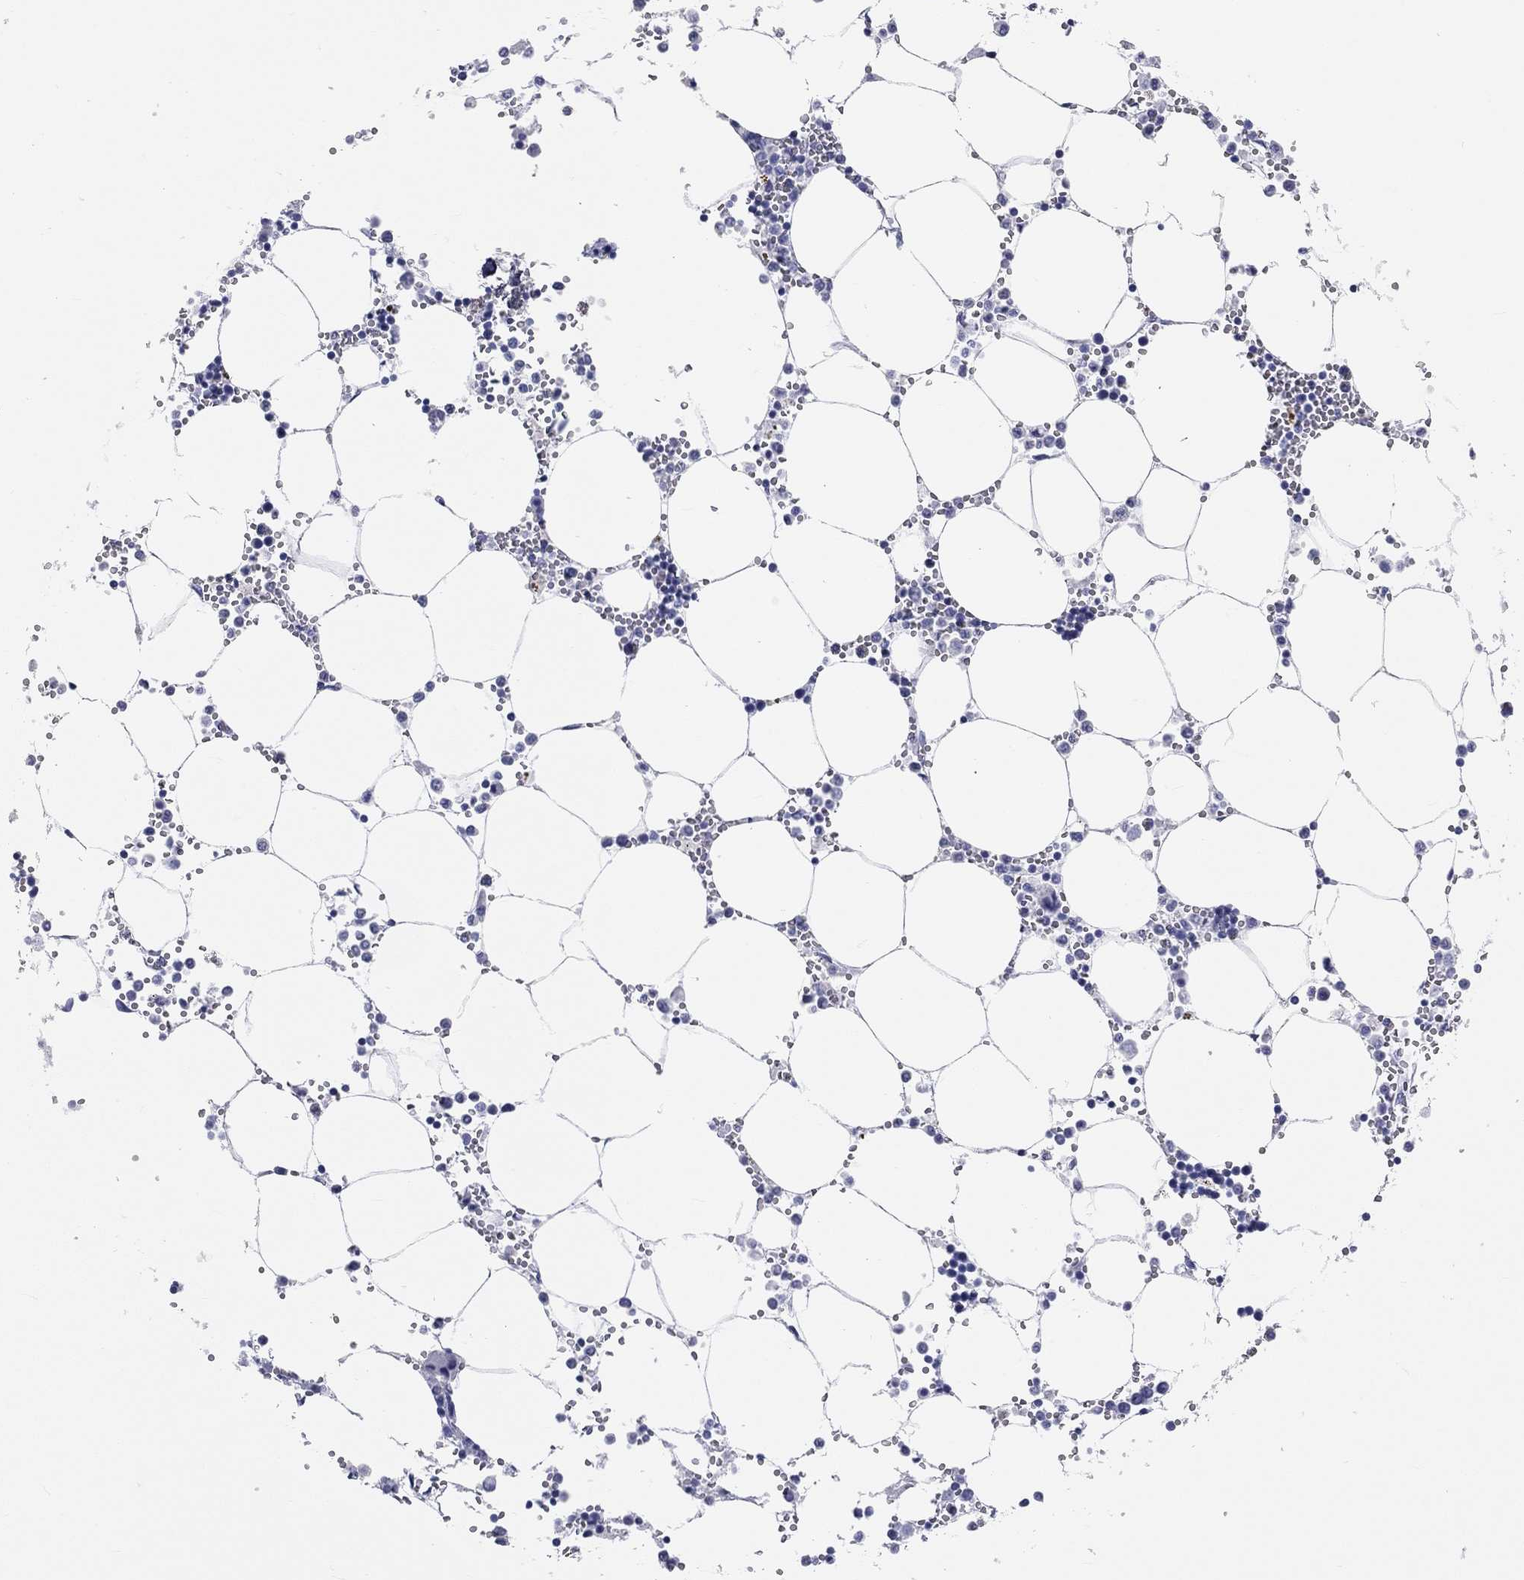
{"staining": {"intensity": "negative", "quantity": "none", "location": "none"}, "tissue": "bone marrow", "cell_type": "Hematopoietic cells", "image_type": "normal", "snomed": [{"axis": "morphology", "description": "Normal tissue, NOS"}, {"axis": "topography", "description": "Bone marrow"}], "caption": "A histopathology image of bone marrow stained for a protein reveals no brown staining in hematopoietic cells. (DAB IHC with hematoxylin counter stain).", "gene": "AK8", "patient": {"sex": "male", "age": 54}}